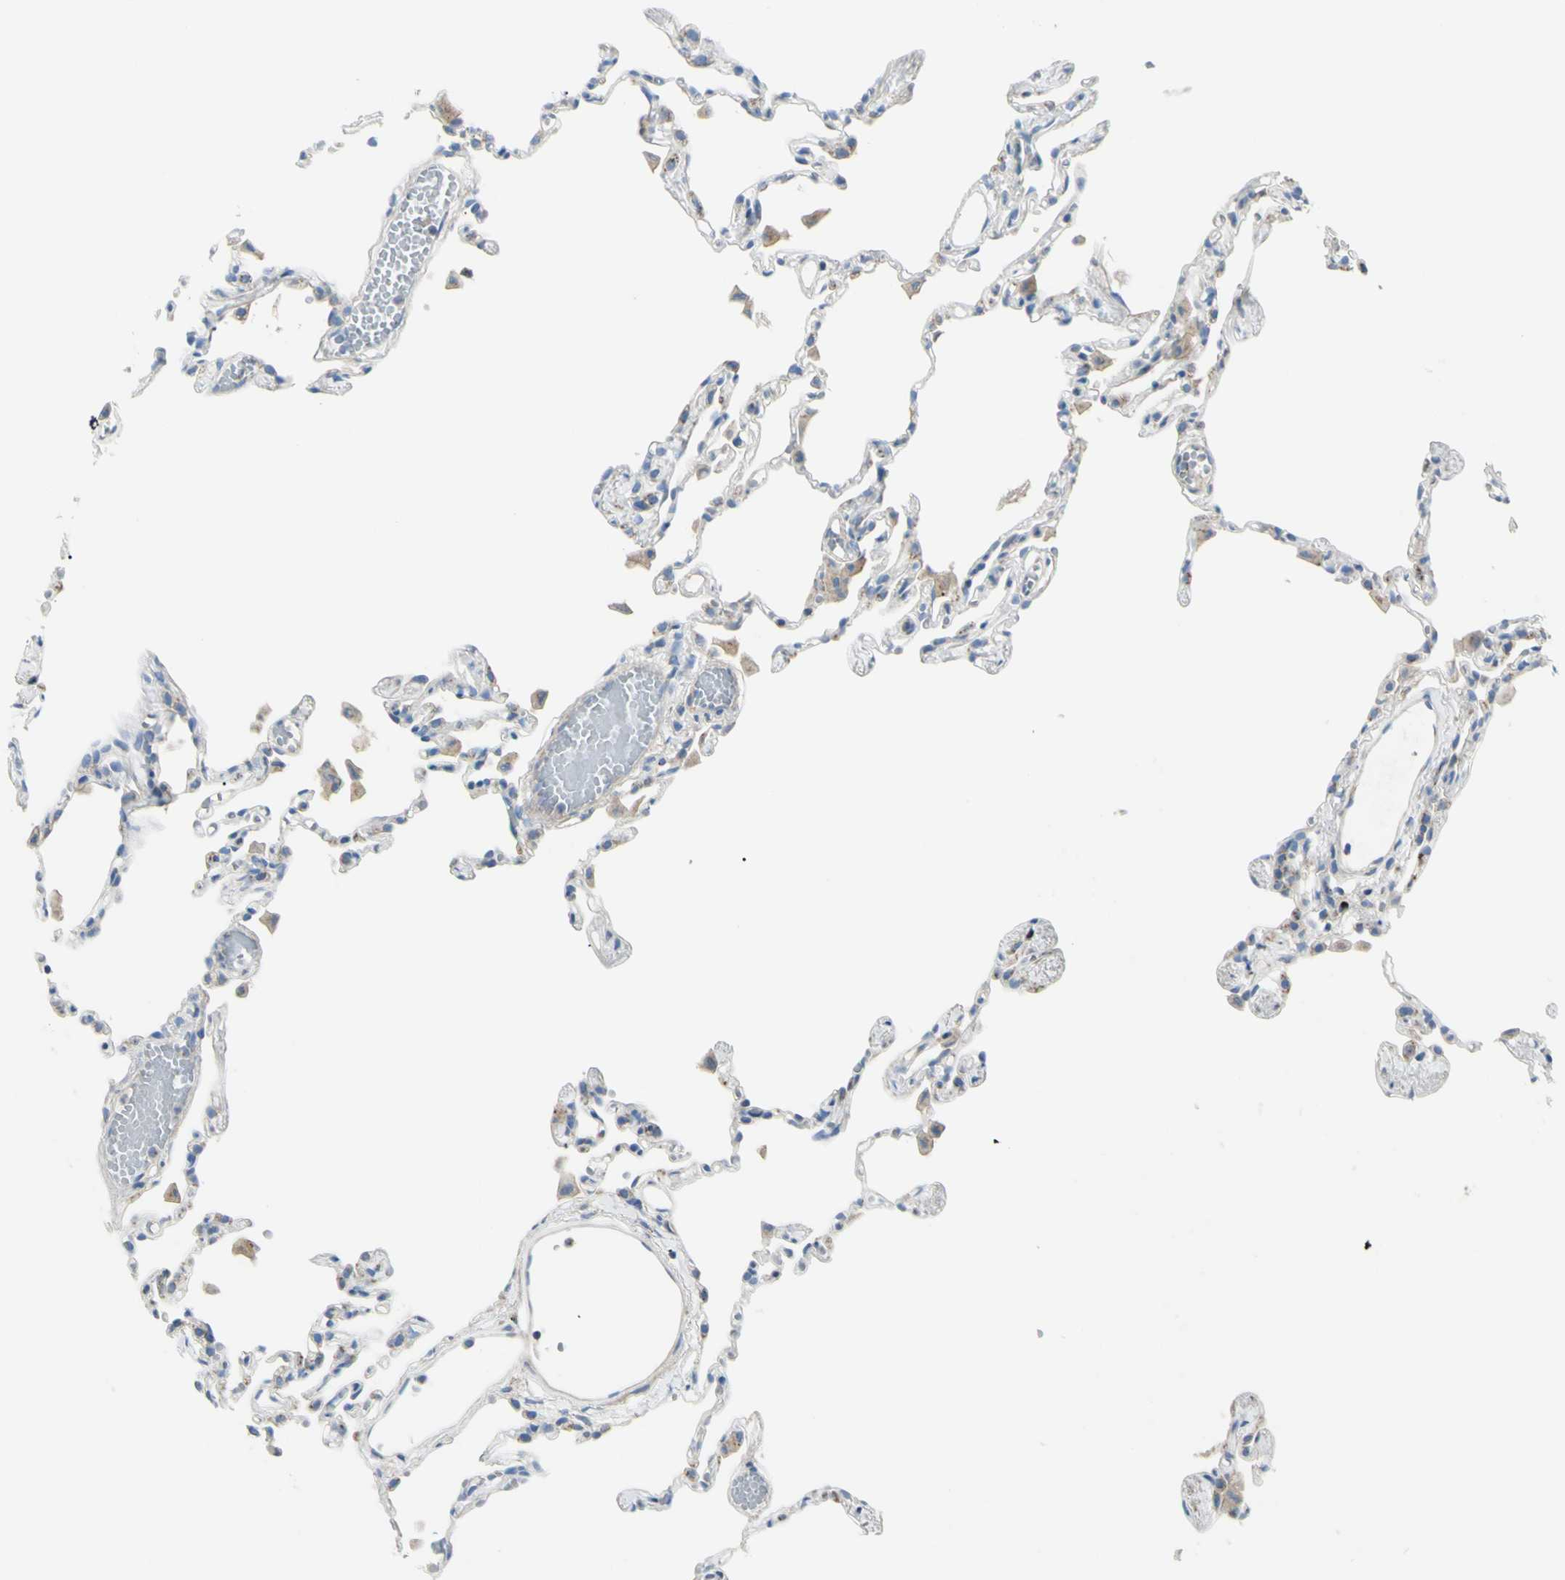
{"staining": {"intensity": "negative", "quantity": "none", "location": "none"}, "tissue": "lung", "cell_type": "Alveolar cells", "image_type": "normal", "snomed": [{"axis": "morphology", "description": "Normal tissue, NOS"}, {"axis": "topography", "description": "Lung"}], "caption": "Histopathology image shows no protein expression in alveolar cells of normal lung. The staining was performed using DAB (3,3'-diaminobenzidine) to visualize the protein expression in brown, while the nuclei were stained in blue with hematoxylin (Magnification: 20x).", "gene": "B4GALT3", "patient": {"sex": "female", "age": 49}}